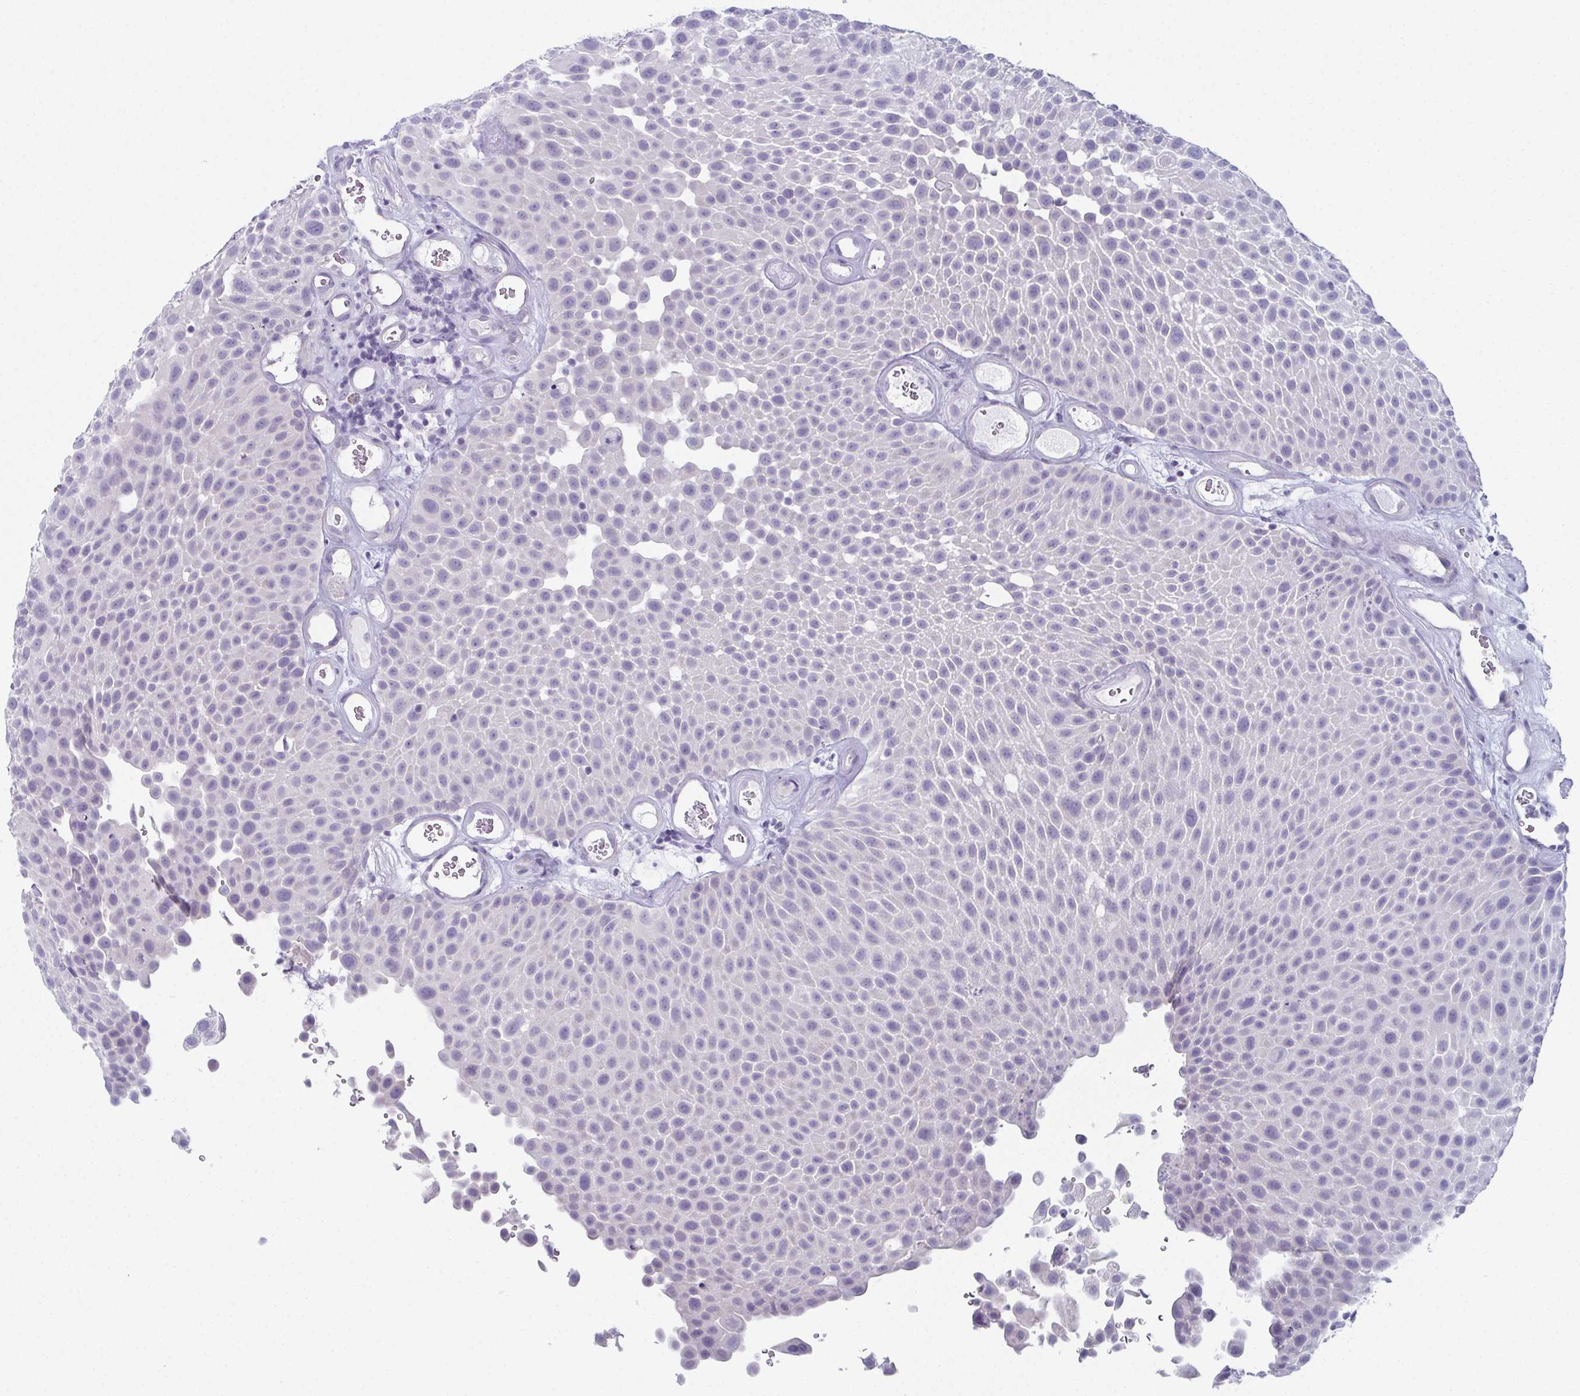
{"staining": {"intensity": "negative", "quantity": "none", "location": "none"}, "tissue": "urothelial cancer", "cell_type": "Tumor cells", "image_type": "cancer", "snomed": [{"axis": "morphology", "description": "Urothelial carcinoma, Low grade"}, {"axis": "topography", "description": "Urinary bladder"}], "caption": "Human urothelial carcinoma (low-grade) stained for a protein using immunohistochemistry (IHC) demonstrates no staining in tumor cells.", "gene": "ENKUR", "patient": {"sex": "male", "age": 72}}